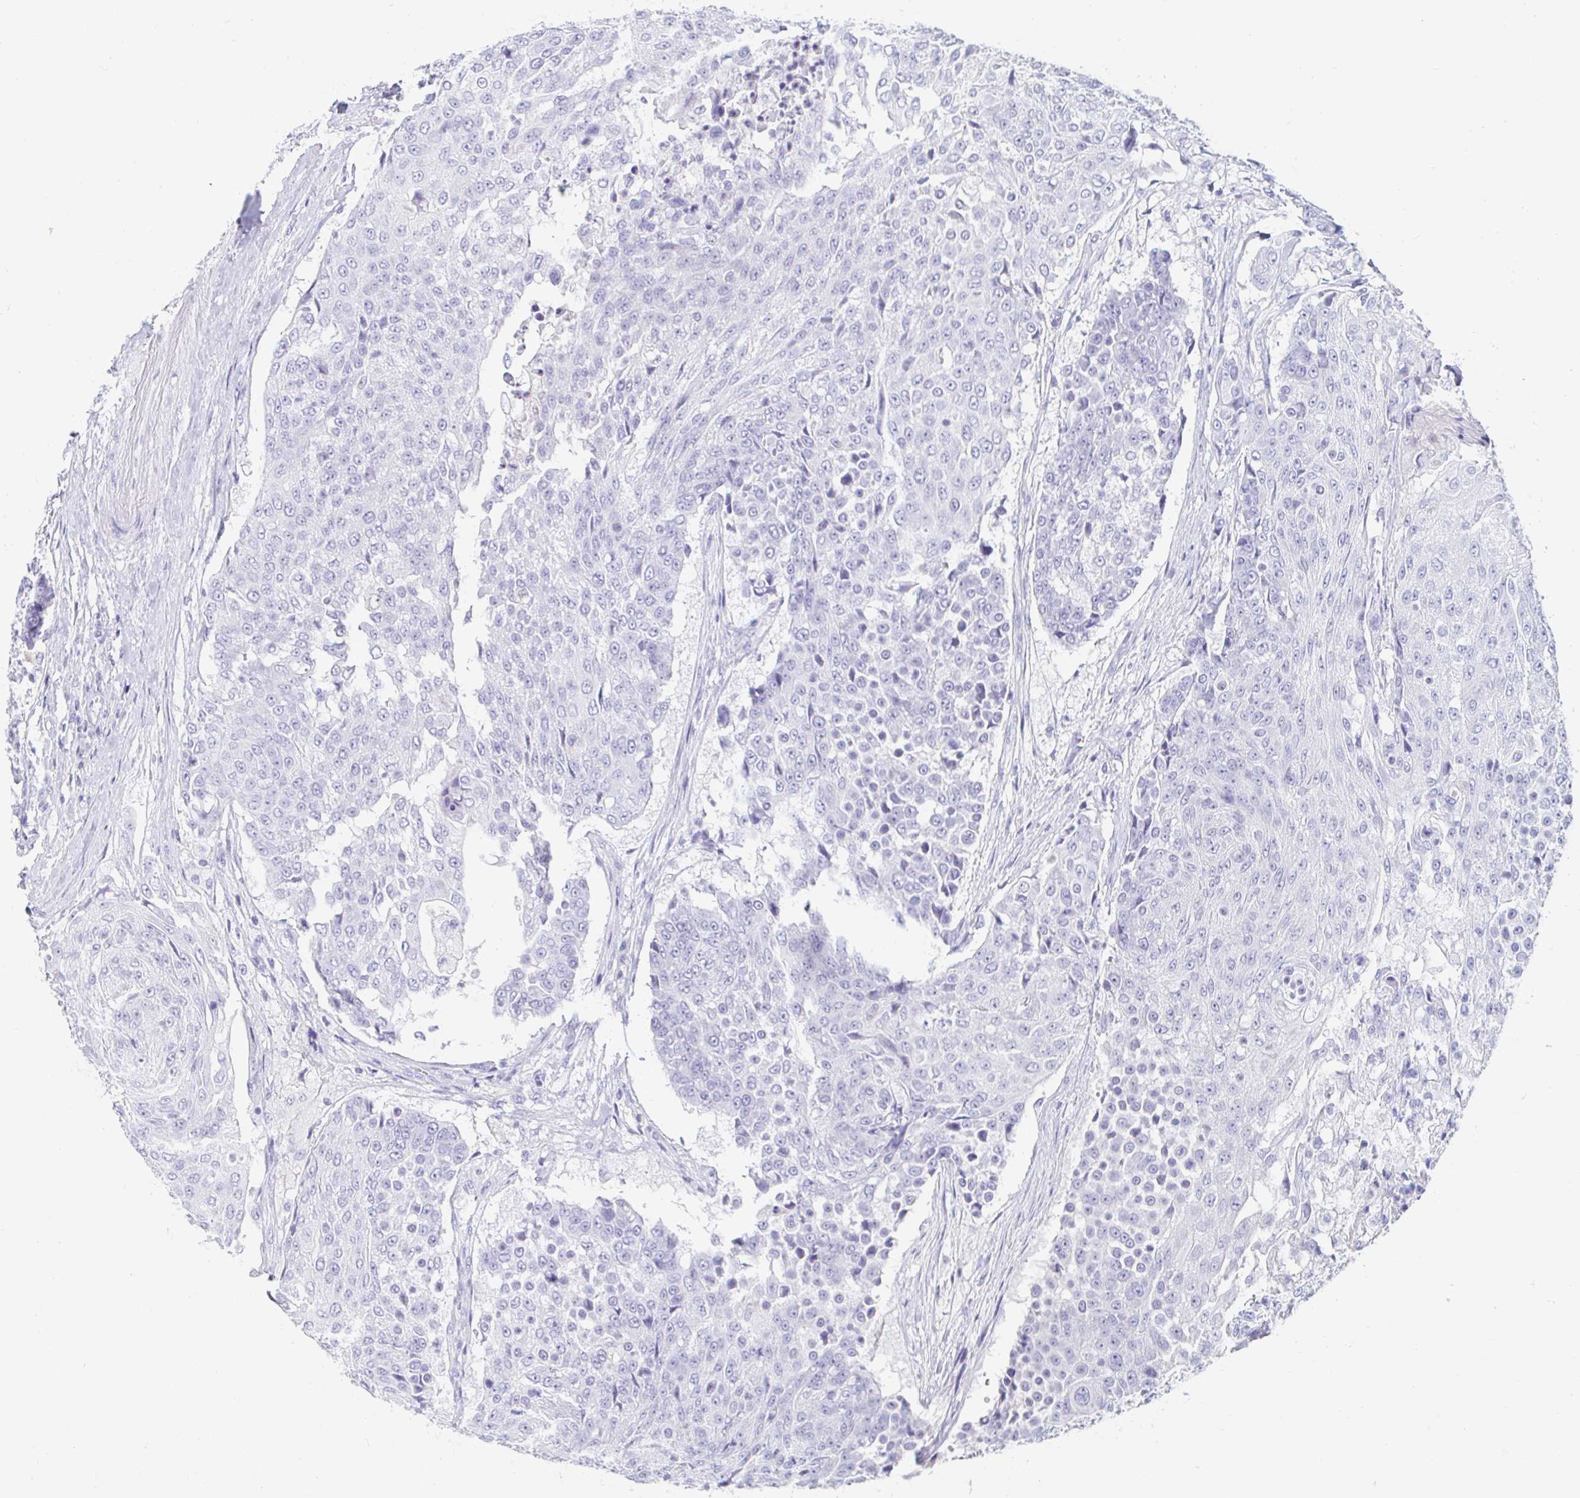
{"staining": {"intensity": "negative", "quantity": "none", "location": "none"}, "tissue": "urothelial cancer", "cell_type": "Tumor cells", "image_type": "cancer", "snomed": [{"axis": "morphology", "description": "Urothelial carcinoma, High grade"}, {"axis": "topography", "description": "Urinary bladder"}], "caption": "DAB (3,3'-diaminobenzidine) immunohistochemical staining of high-grade urothelial carcinoma shows no significant positivity in tumor cells.", "gene": "TEX44", "patient": {"sex": "female", "age": 63}}